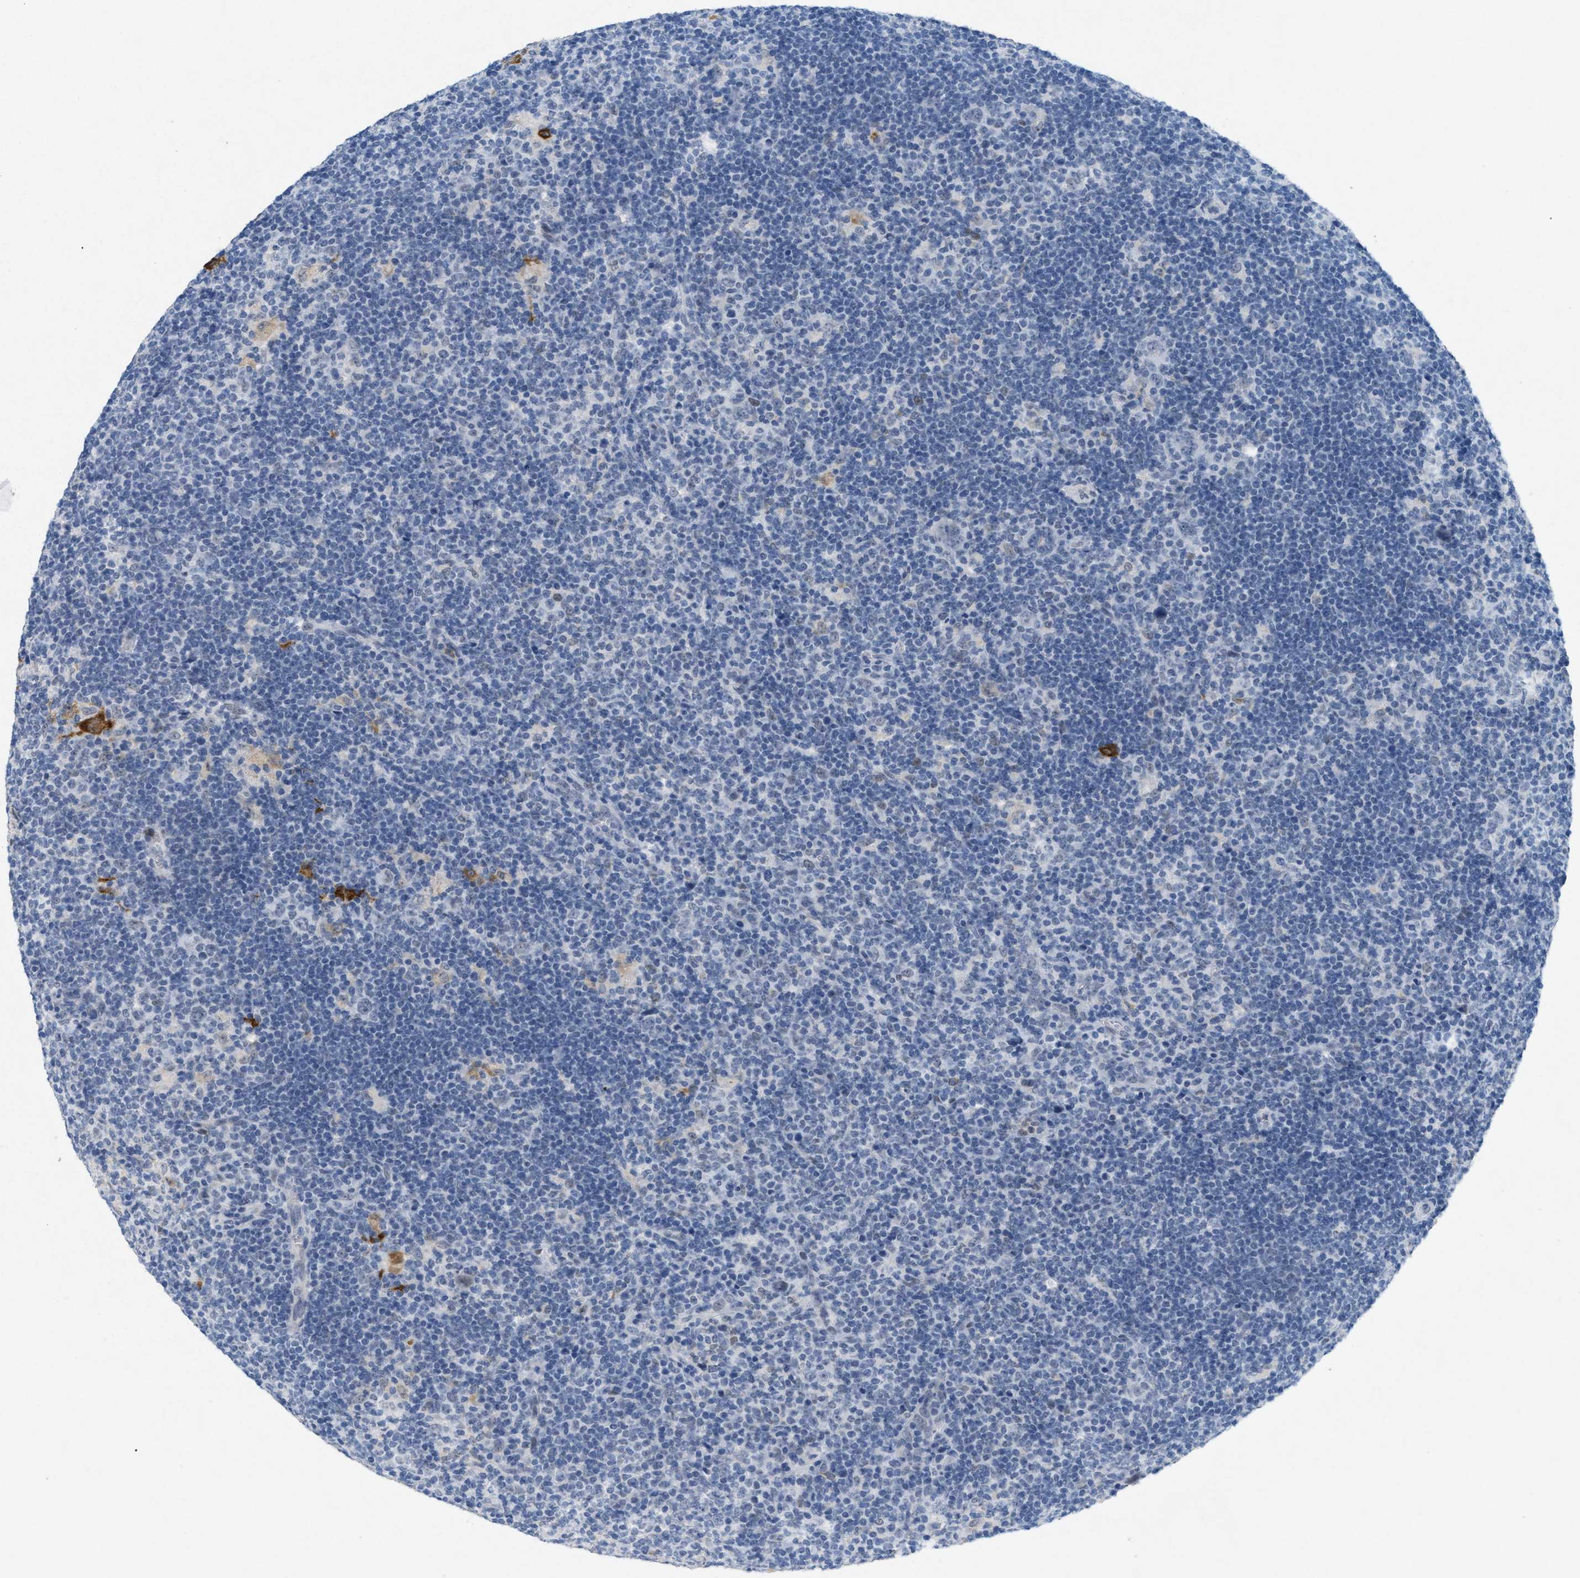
{"staining": {"intensity": "weak", "quantity": "<25%", "location": "cytoplasmic/membranous"}, "tissue": "lymphoma", "cell_type": "Tumor cells", "image_type": "cancer", "snomed": [{"axis": "morphology", "description": "Hodgkin's disease, NOS"}, {"axis": "topography", "description": "Lymph node"}], "caption": "Immunohistochemical staining of human lymphoma demonstrates no significant expression in tumor cells.", "gene": "TASOR", "patient": {"sex": "female", "age": 57}}